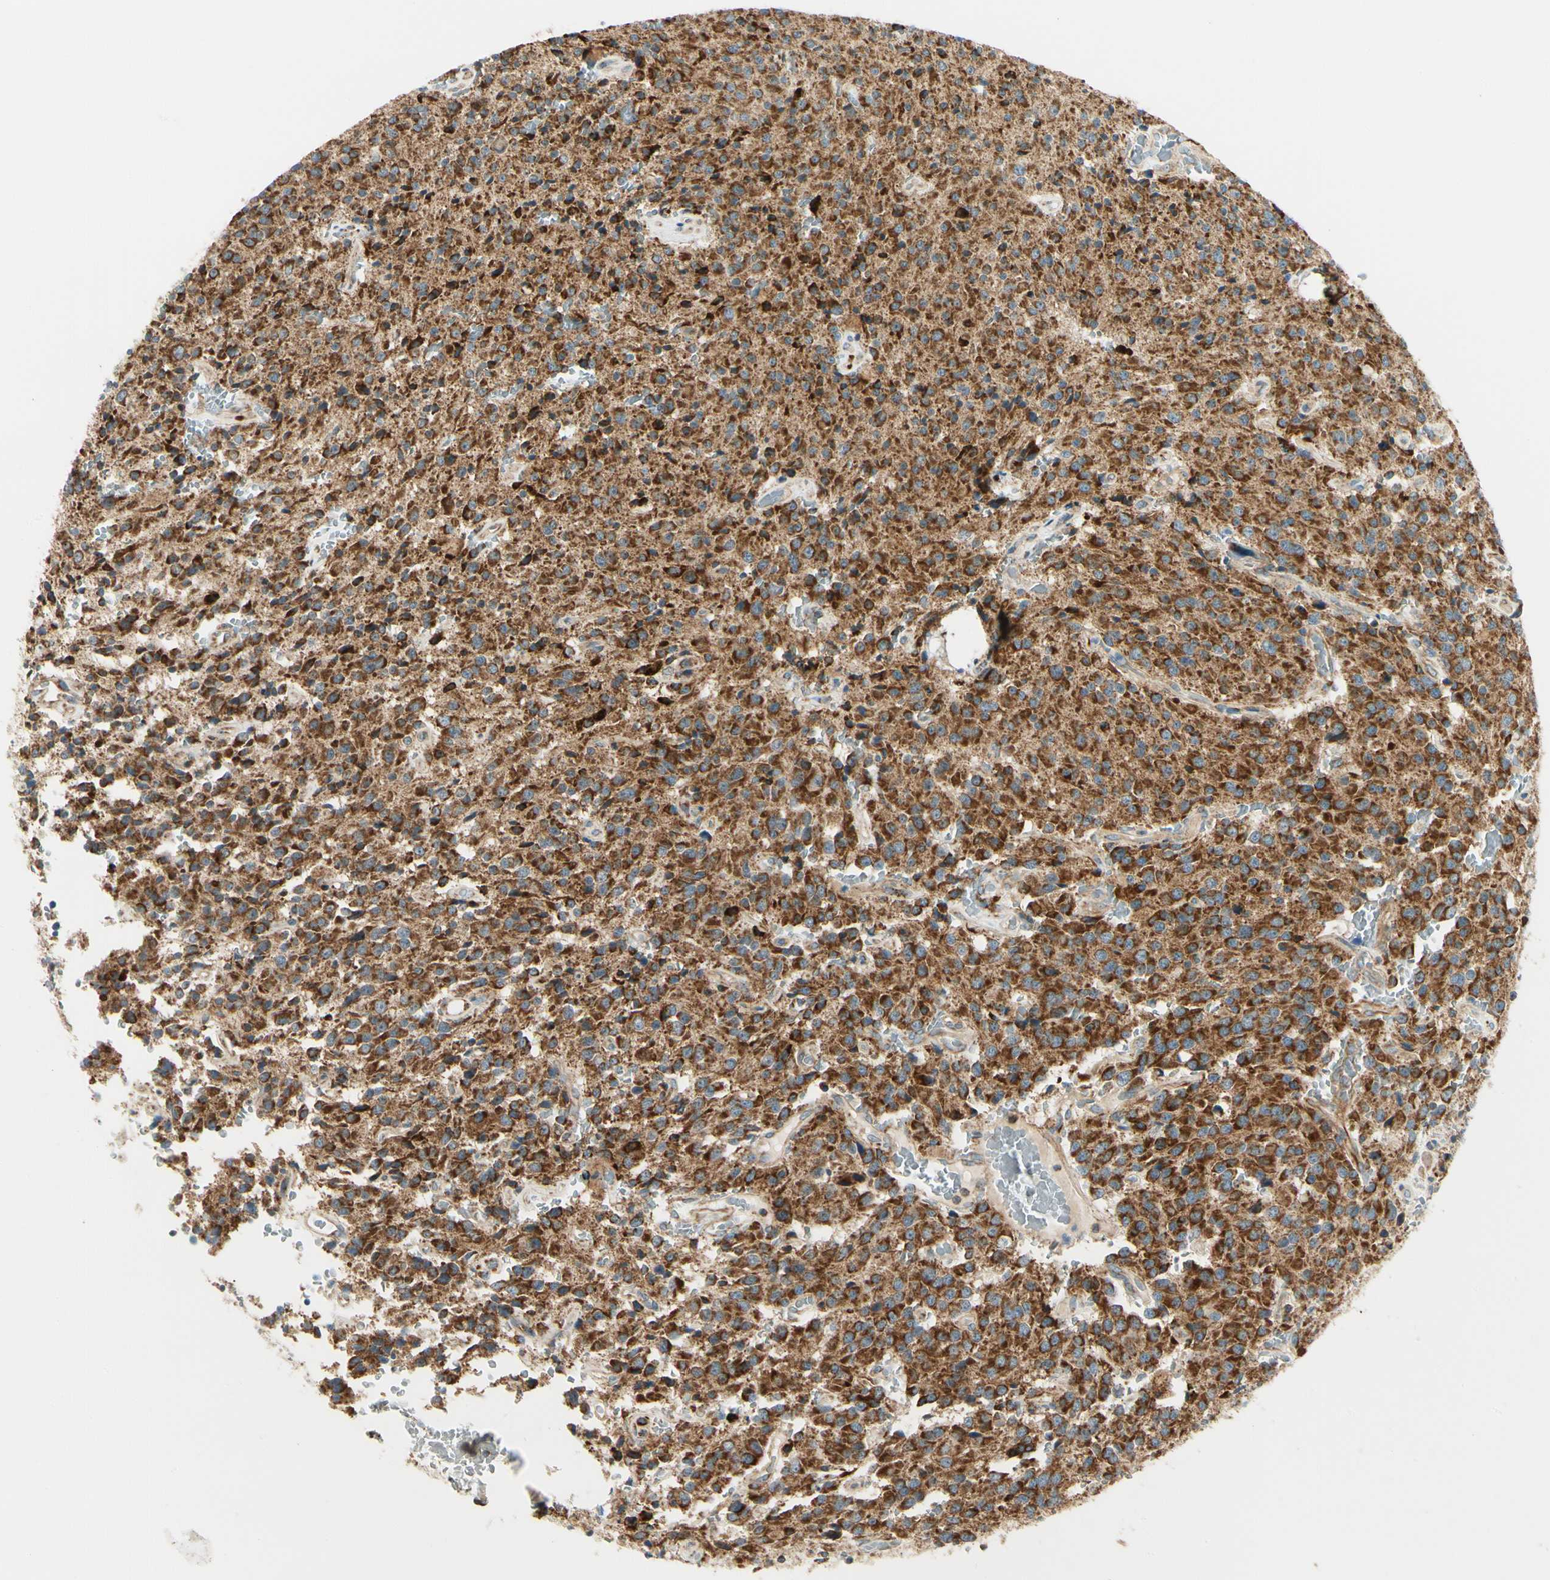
{"staining": {"intensity": "strong", "quantity": ">75%", "location": "cytoplasmic/membranous"}, "tissue": "glioma", "cell_type": "Tumor cells", "image_type": "cancer", "snomed": [{"axis": "morphology", "description": "Glioma, malignant, Low grade"}, {"axis": "topography", "description": "Brain"}], "caption": "Approximately >75% of tumor cells in malignant low-grade glioma show strong cytoplasmic/membranous protein positivity as visualized by brown immunohistochemical staining.", "gene": "TBC1D10A", "patient": {"sex": "male", "age": 58}}